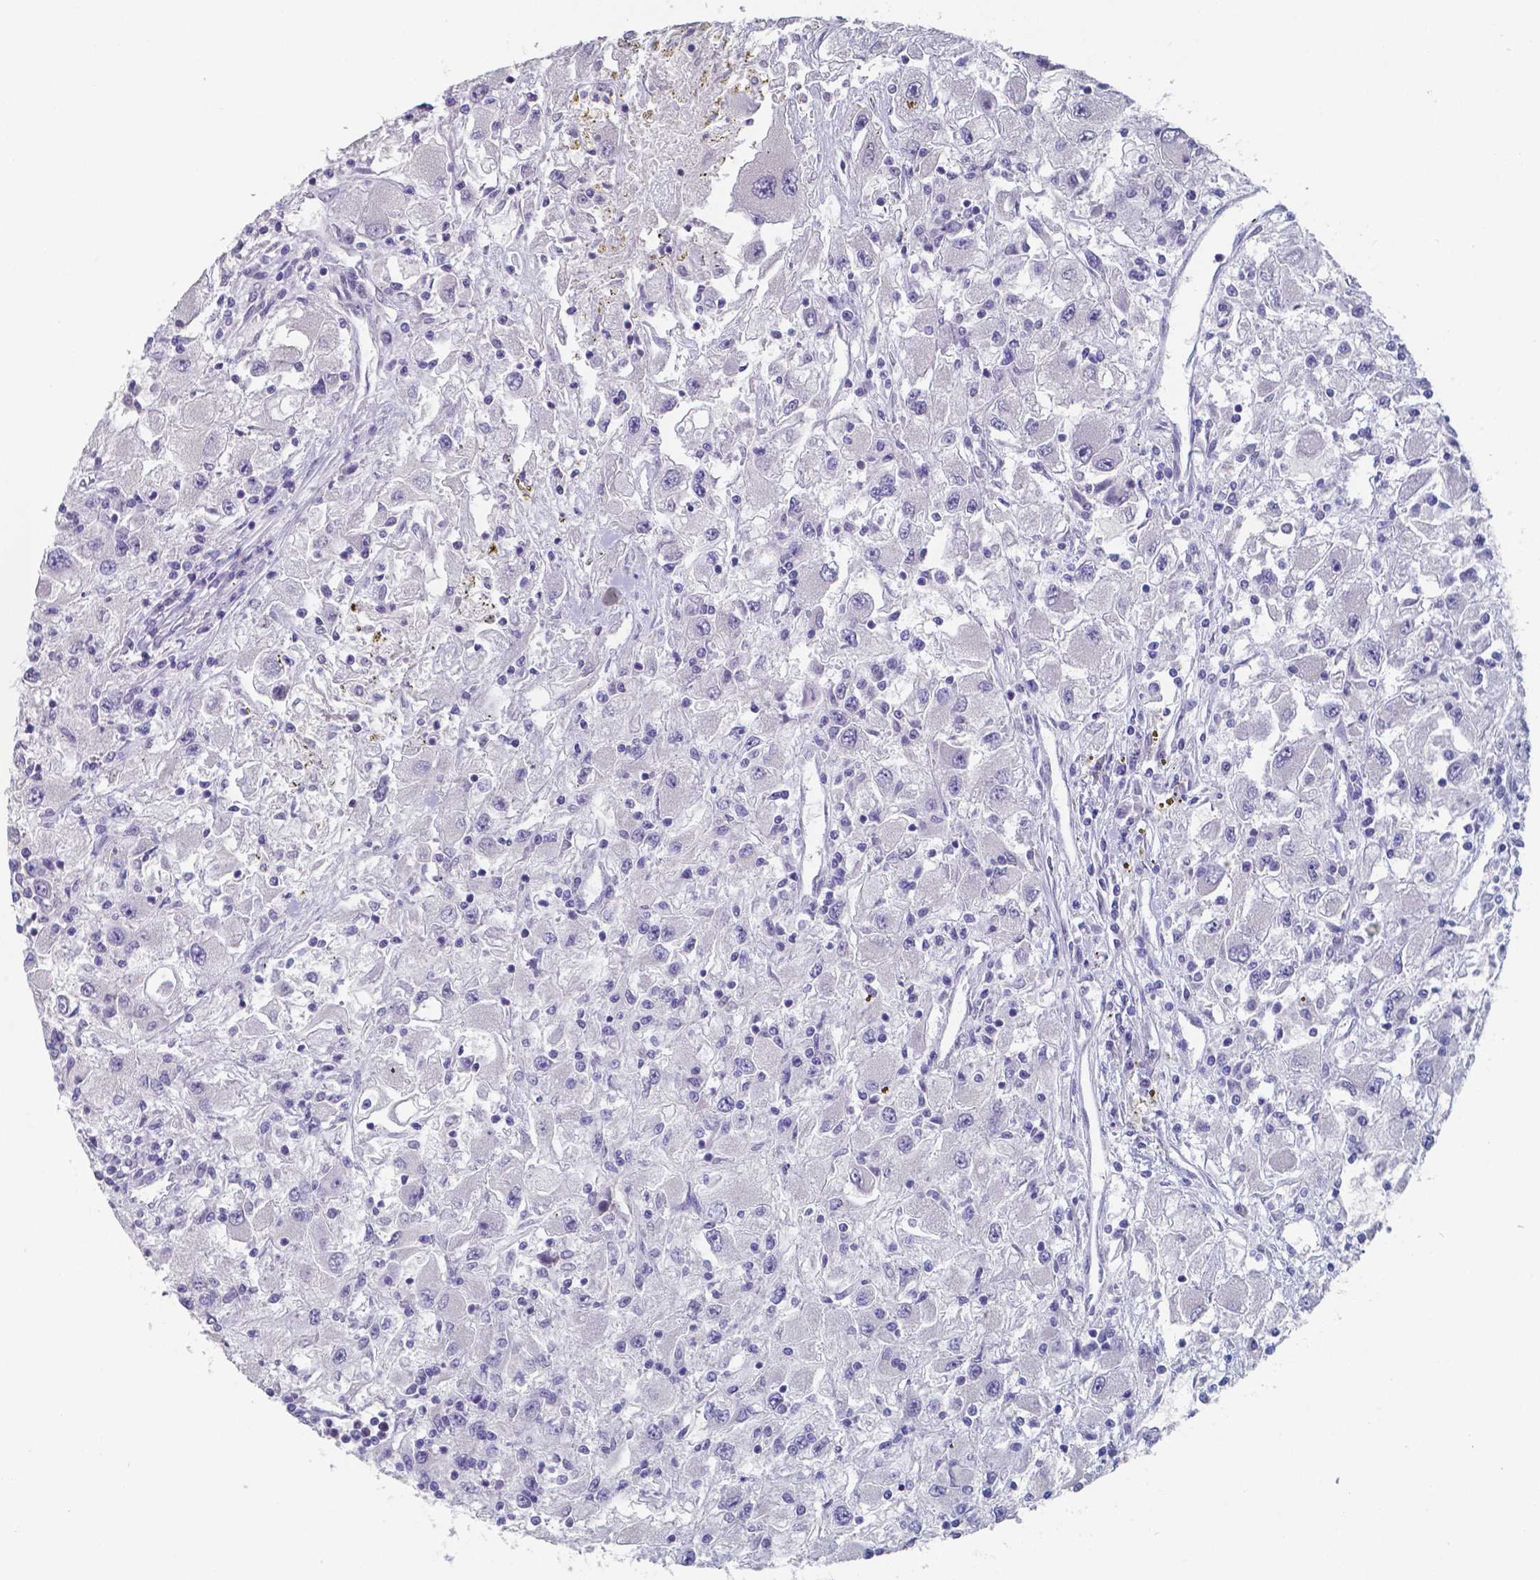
{"staining": {"intensity": "negative", "quantity": "none", "location": "none"}, "tissue": "renal cancer", "cell_type": "Tumor cells", "image_type": "cancer", "snomed": [{"axis": "morphology", "description": "Adenocarcinoma, NOS"}, {"axis": "topography", "description": "Kidney"}], "caption": "The micrograph reveals no staining of tumor cells in renal adenocarcinoma. (DAB immunohistochemistry visualized using brightfield microscopy, high magnification).", "gene": "PLA2R1", "patient": {"sex": "female", "age": 67}}